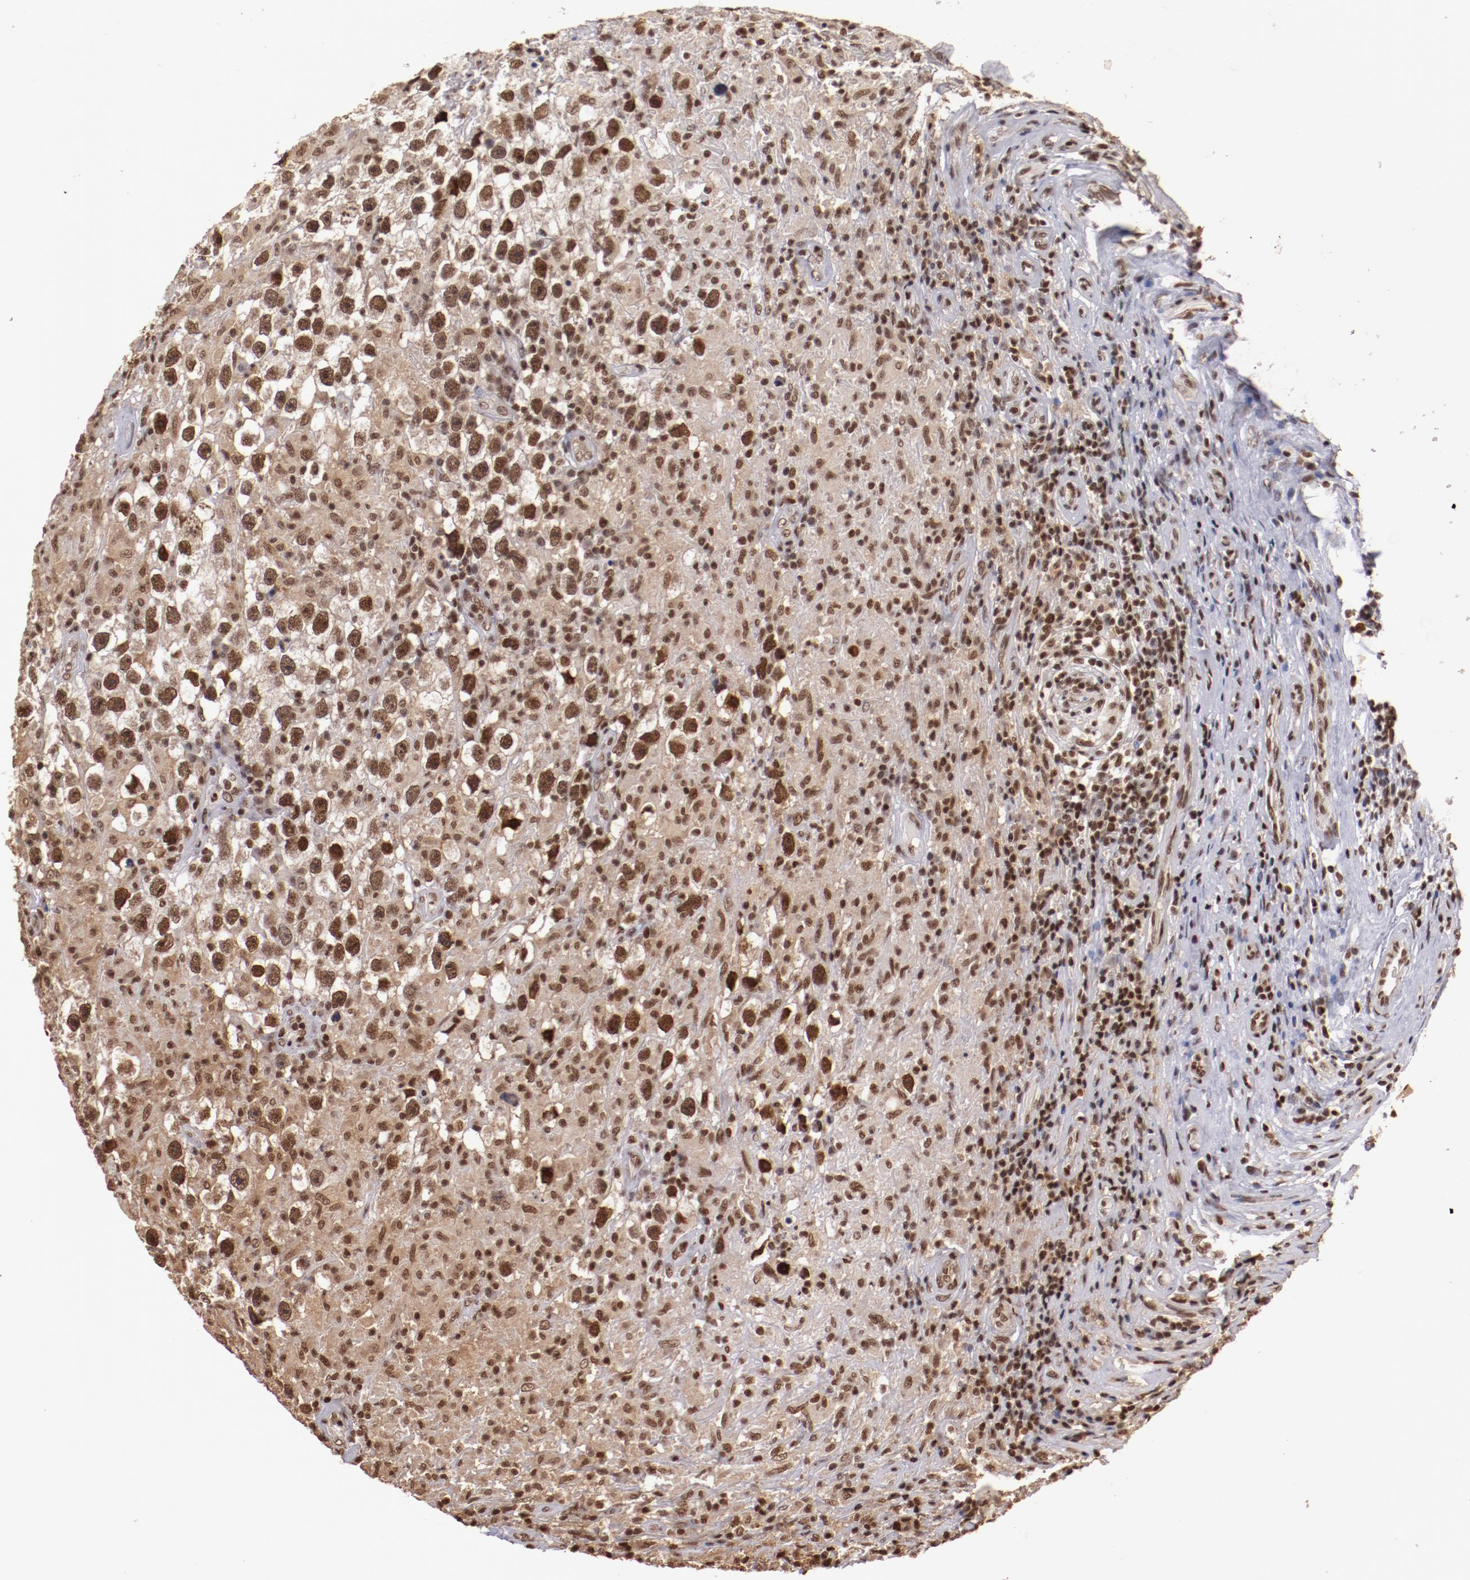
{"staining": {"intensity": "moderate", "quantity": ">75%", "location": "cytoplasmic/membranous,nuclear"}, "tissue": "testis cancer", "cell_type": "Tumor cells", "image_type": "cancer", "snomed": [{"axis": "morphology", "description": "Seminoma, NOS"}, {"axis": "topography", "description": "Testis"}], "caption": "This photomicrograph demonstrates immunohistochemistry (IHC) staining of human testis cancer, with medium moderate cytoplasmic/membranous and nuclear expression in about >75% of tumor cells.", "gene": "STAG2", "patient": {"sex": "male", "age": 34}}